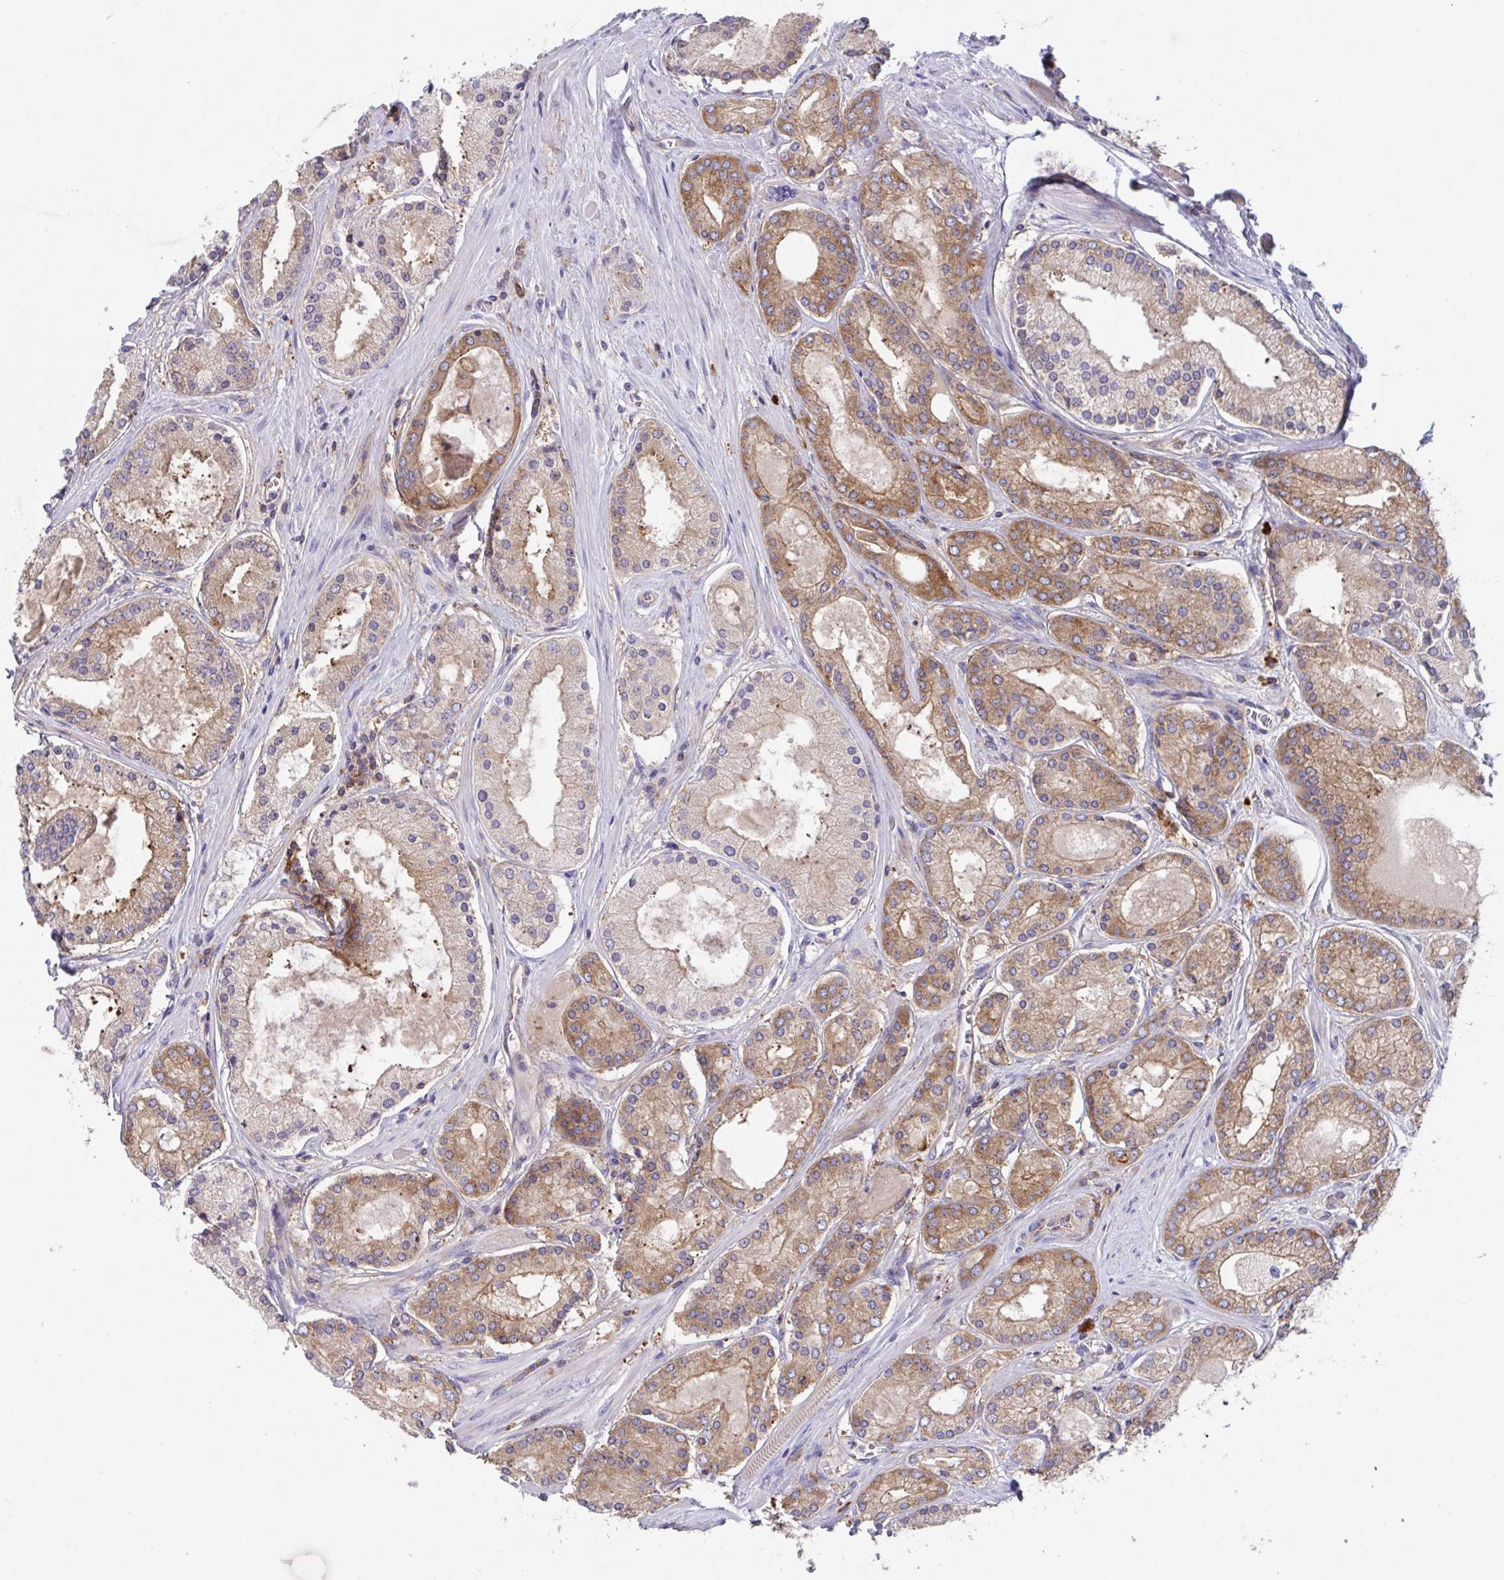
{"staining": {"intensity": "moderate", "quantity": ">75%", "location": "cytoplasmic/membranous"}, "tissue": "prostate cancer", "cell_type": "Tumor cells", "image_type": "cancer", "snomed": [{"axis": "morphology", "description": "Adenocarcinoma, High grade"}, {"axis": "topography", "description": "Prostate"}], "caption": "A brown stain highlights moderate cytoplasmic/membranous expression of a protein in human prostate cancer (adenocarcinoma (high-grade)) tumor cells.", "gene": "YARS2", "patient": {"sex": "male", "age": 67}}